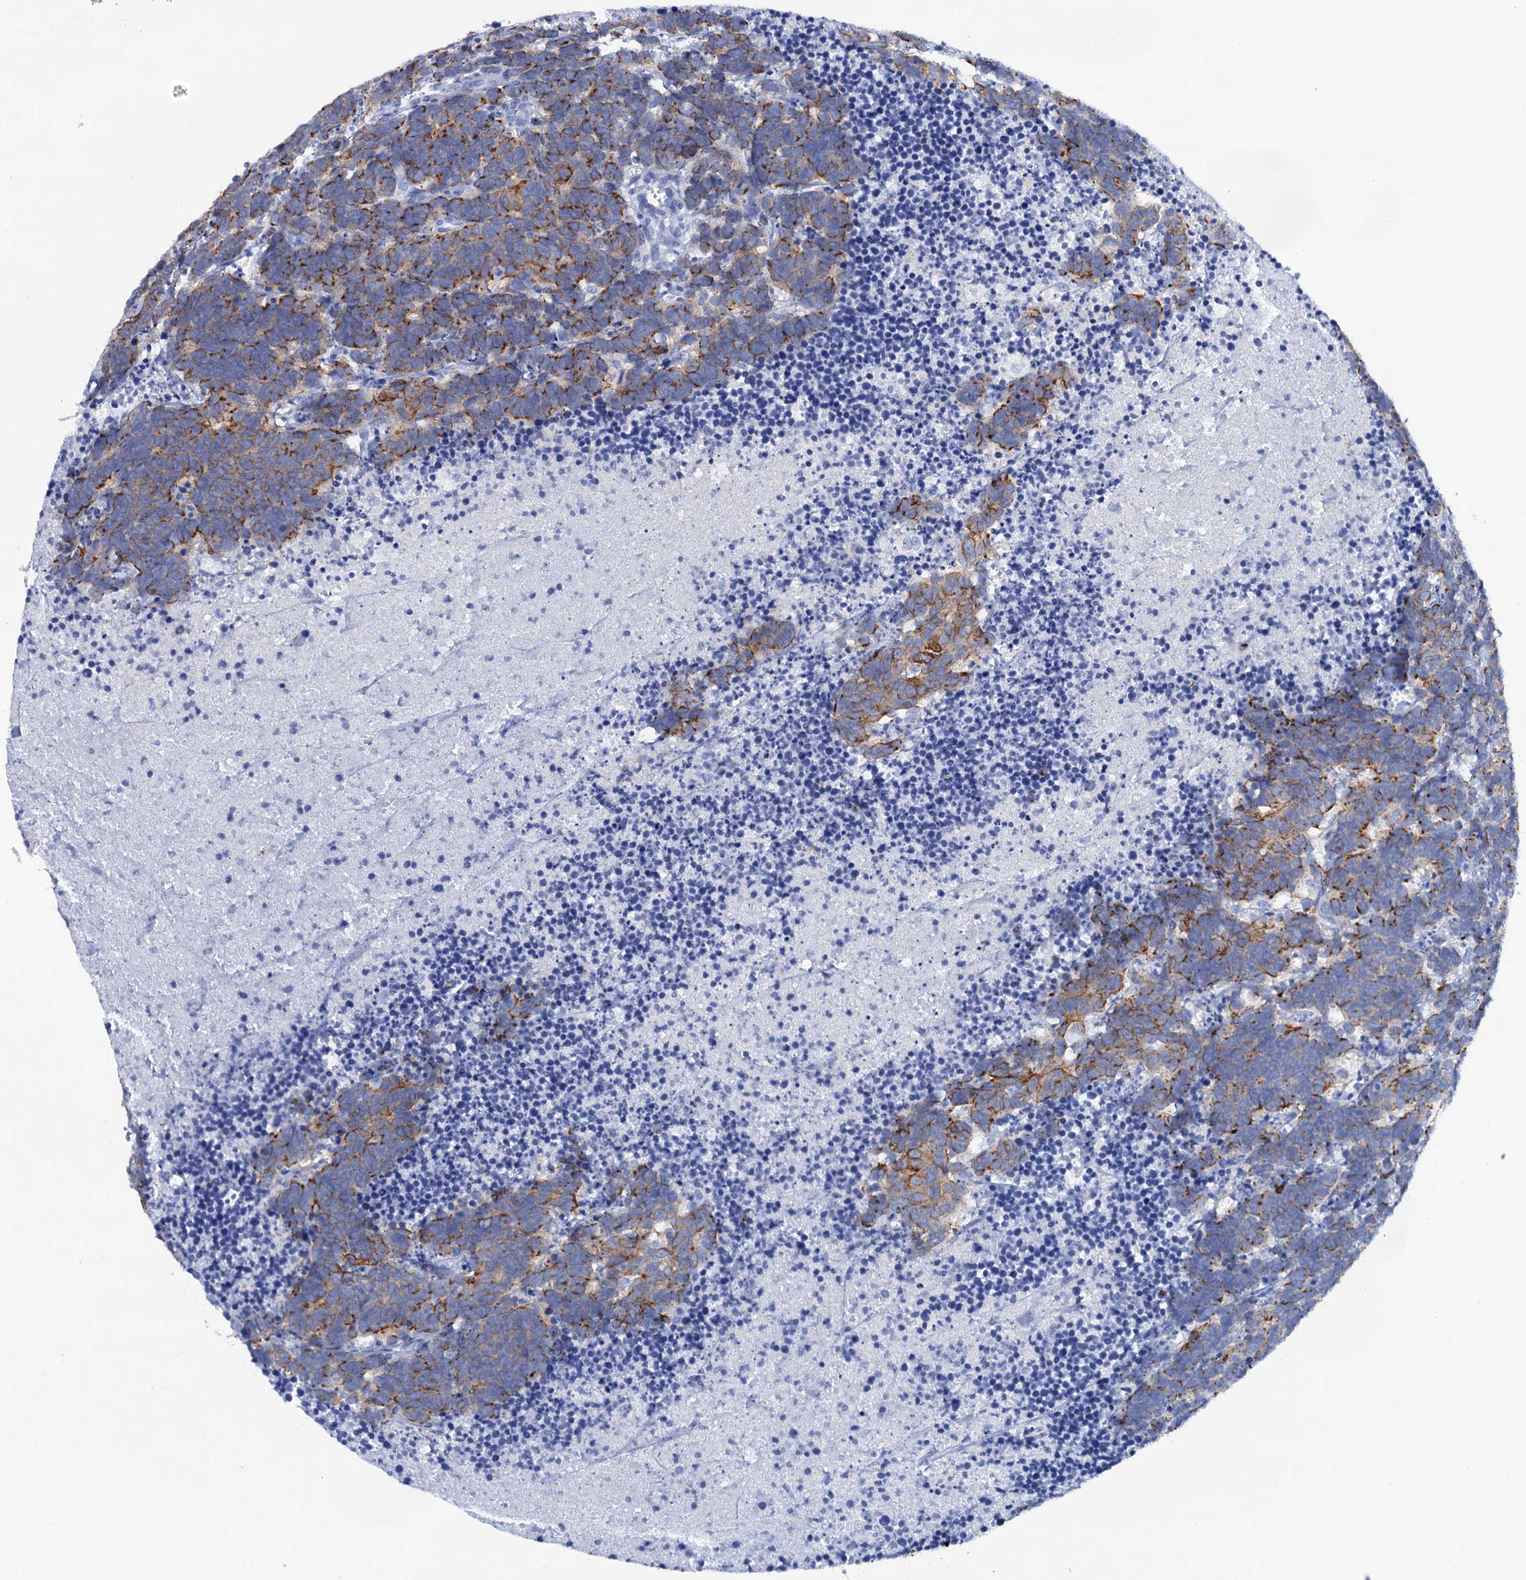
{"staining": {"intensity": "moderate", "quantity": "25%-75%", "location": "cytoplasmic/membranous"}, "tissue": "carcinoid", "cell_type": "Tumor cells", "image_type": "cancer", "snomed": [{"axis": "morphology", "description": "Carcinoma, NOS"}, {"axis": "morphology", "description": "Carcinoid, malignant, NOS"}, {"axis": "topography", "description": "Urinary bladder"}], "caption": "Tumor cells exhibit medium levels of moderate cytoplasmic/membranous expression in about 25%-75% of cells in human carcinoid (malignant).", "gene": "RAB3IP", "patient": {"sex": "male", "age": 57}}